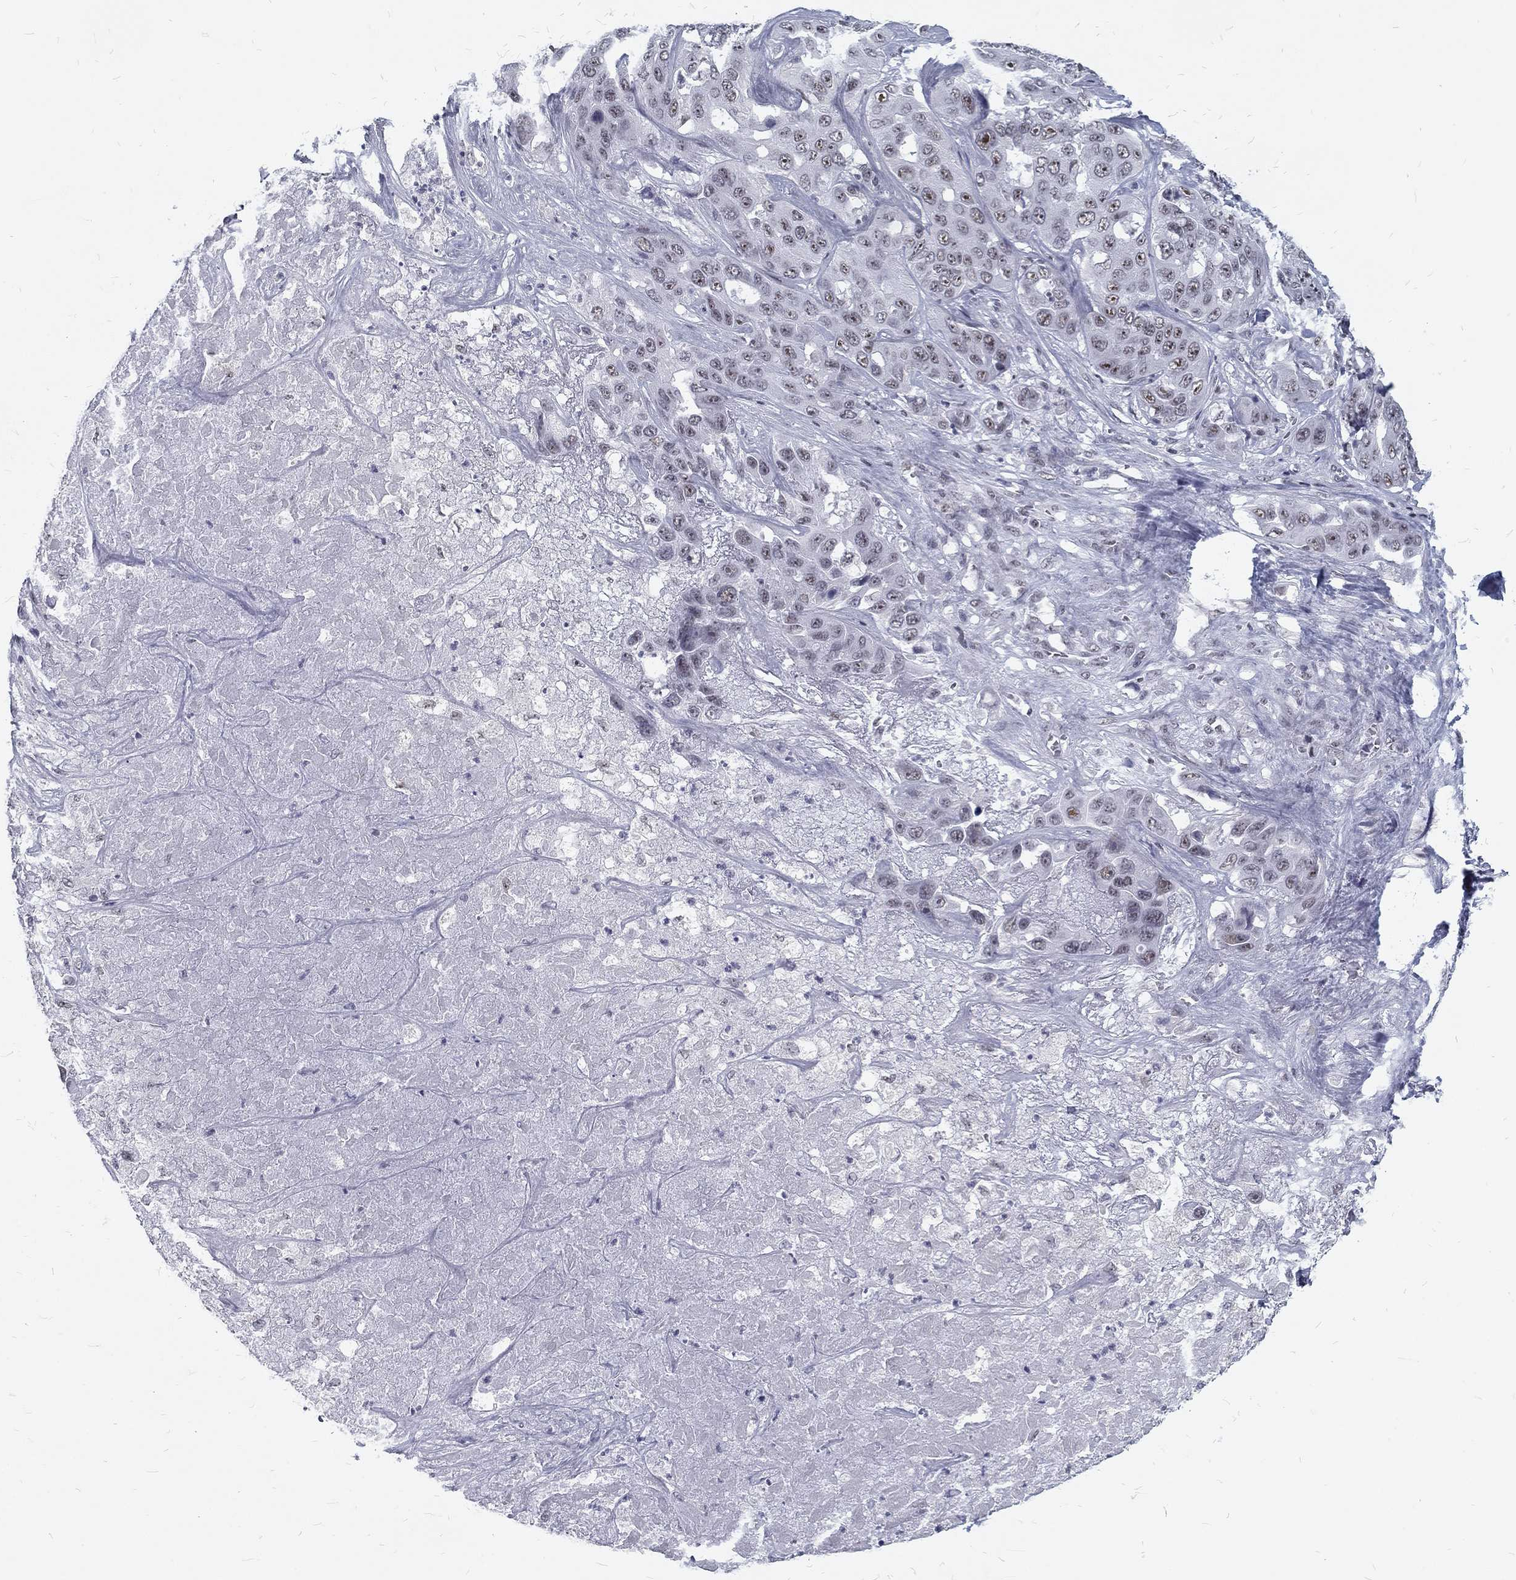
{"staining": {"intensity": "weak", "quantity": "<25%", "location": "nuclear"}, "tissue": "liver cancer", "cell_type": "Tumor cells", "image_type": "cancer", "snomed": [{"axis": "morphology", "description": "Cholangiocarcinoma"}, {"axis": "topography", "description": "Liver"}], "caption": "Human liver cancer stained for a protein using immunohistochemistry (IHC) demonstrates no staining in tumor cells.", "gene": "SNORC", "patient": {"sex": "female", "age": 52}}